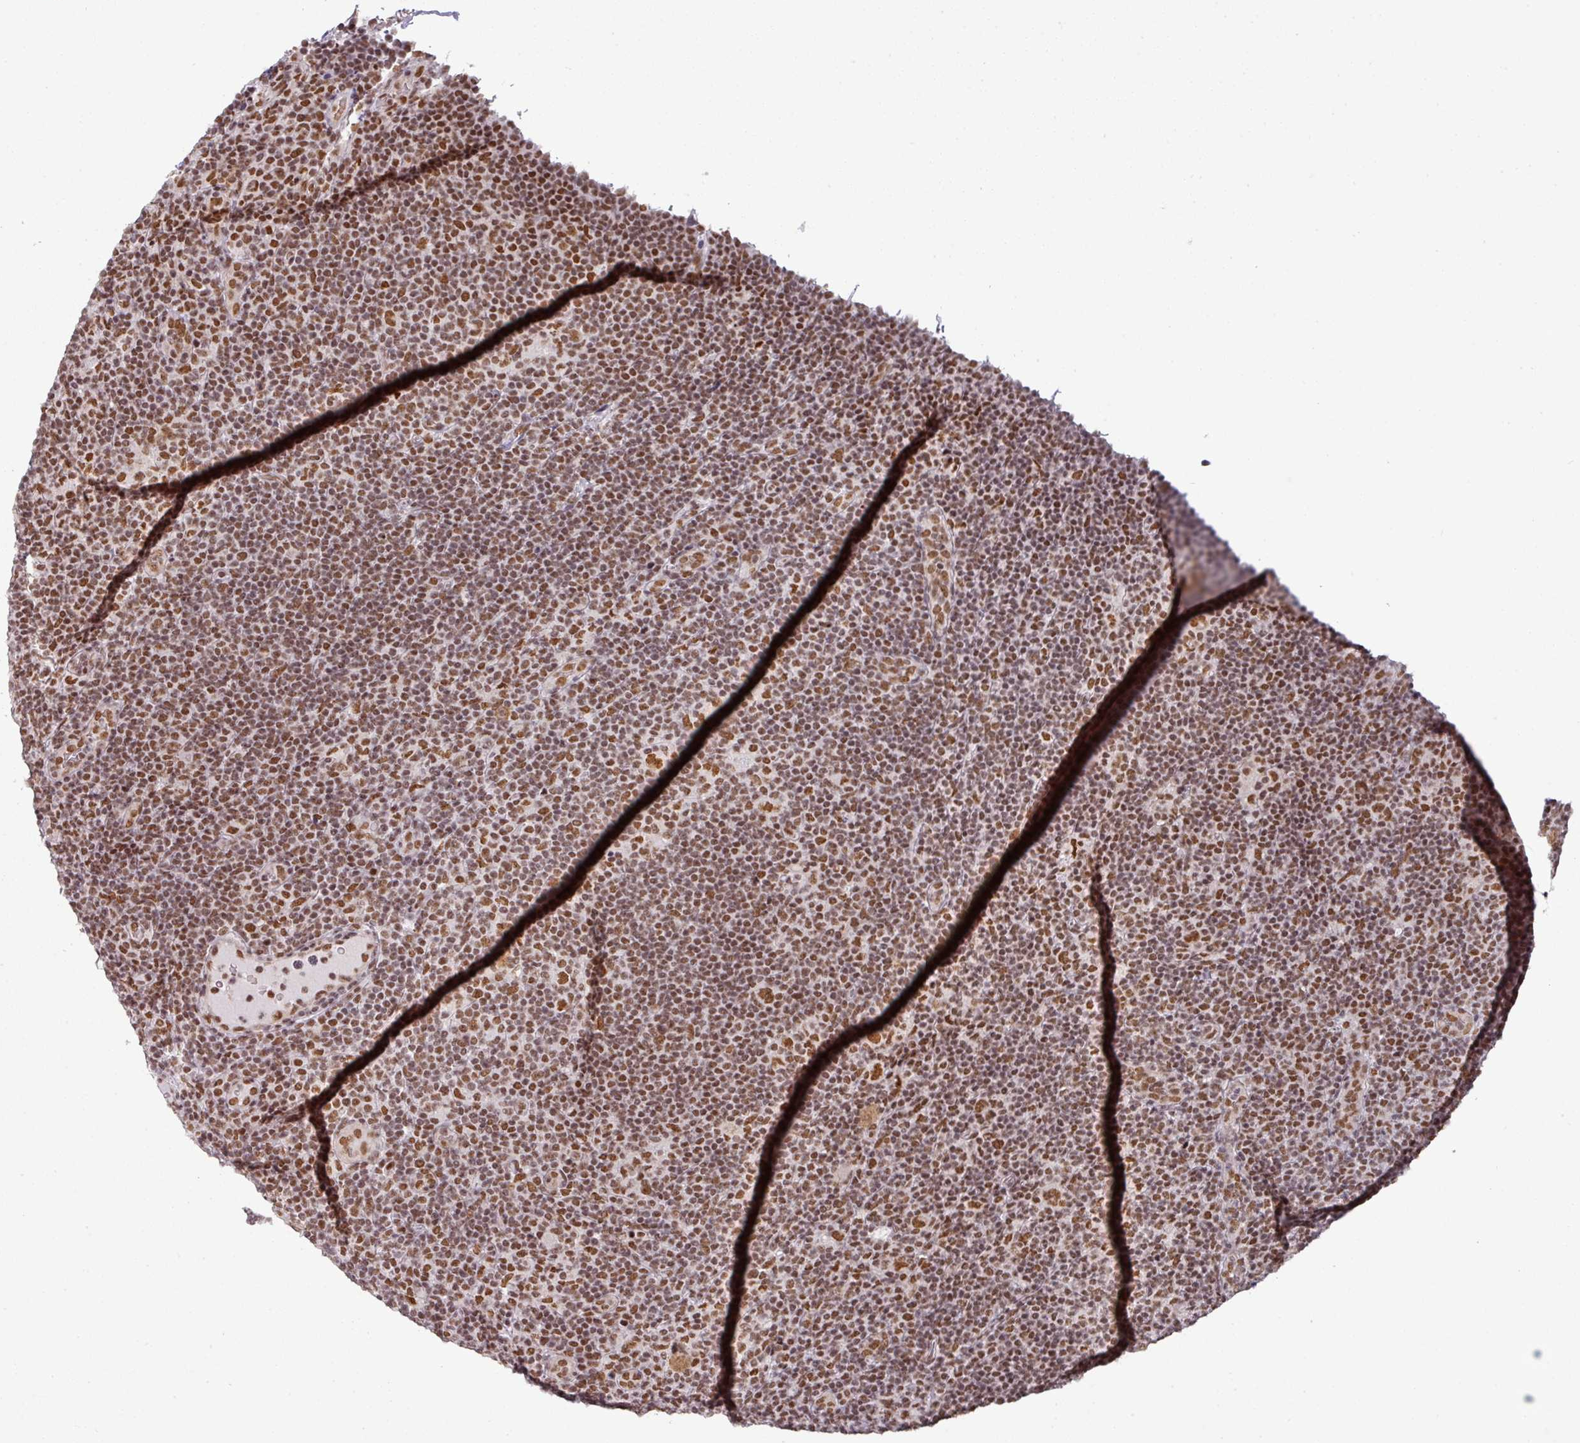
{"staining": {"intensity": "moderate", "quantity": ">75%", "location": "nuclear"}, "tissue": "lymphoma", "cell_type": "Tumor cells", "image_type": "cancer", "snomed": [{"axis": "morphology", "description": "Hodgkin's disease, NOS"}, {"axis": "topography", "description": "Lymph node"}], "caption": "High-power microscopy captured an immunohistochemistry image of Hodgkin's disease, revealing moderate nuclear positivity in about >75% of tumor cells.", "gene": "NCOA5", "patient": {"sex": "female", "age": 57}}